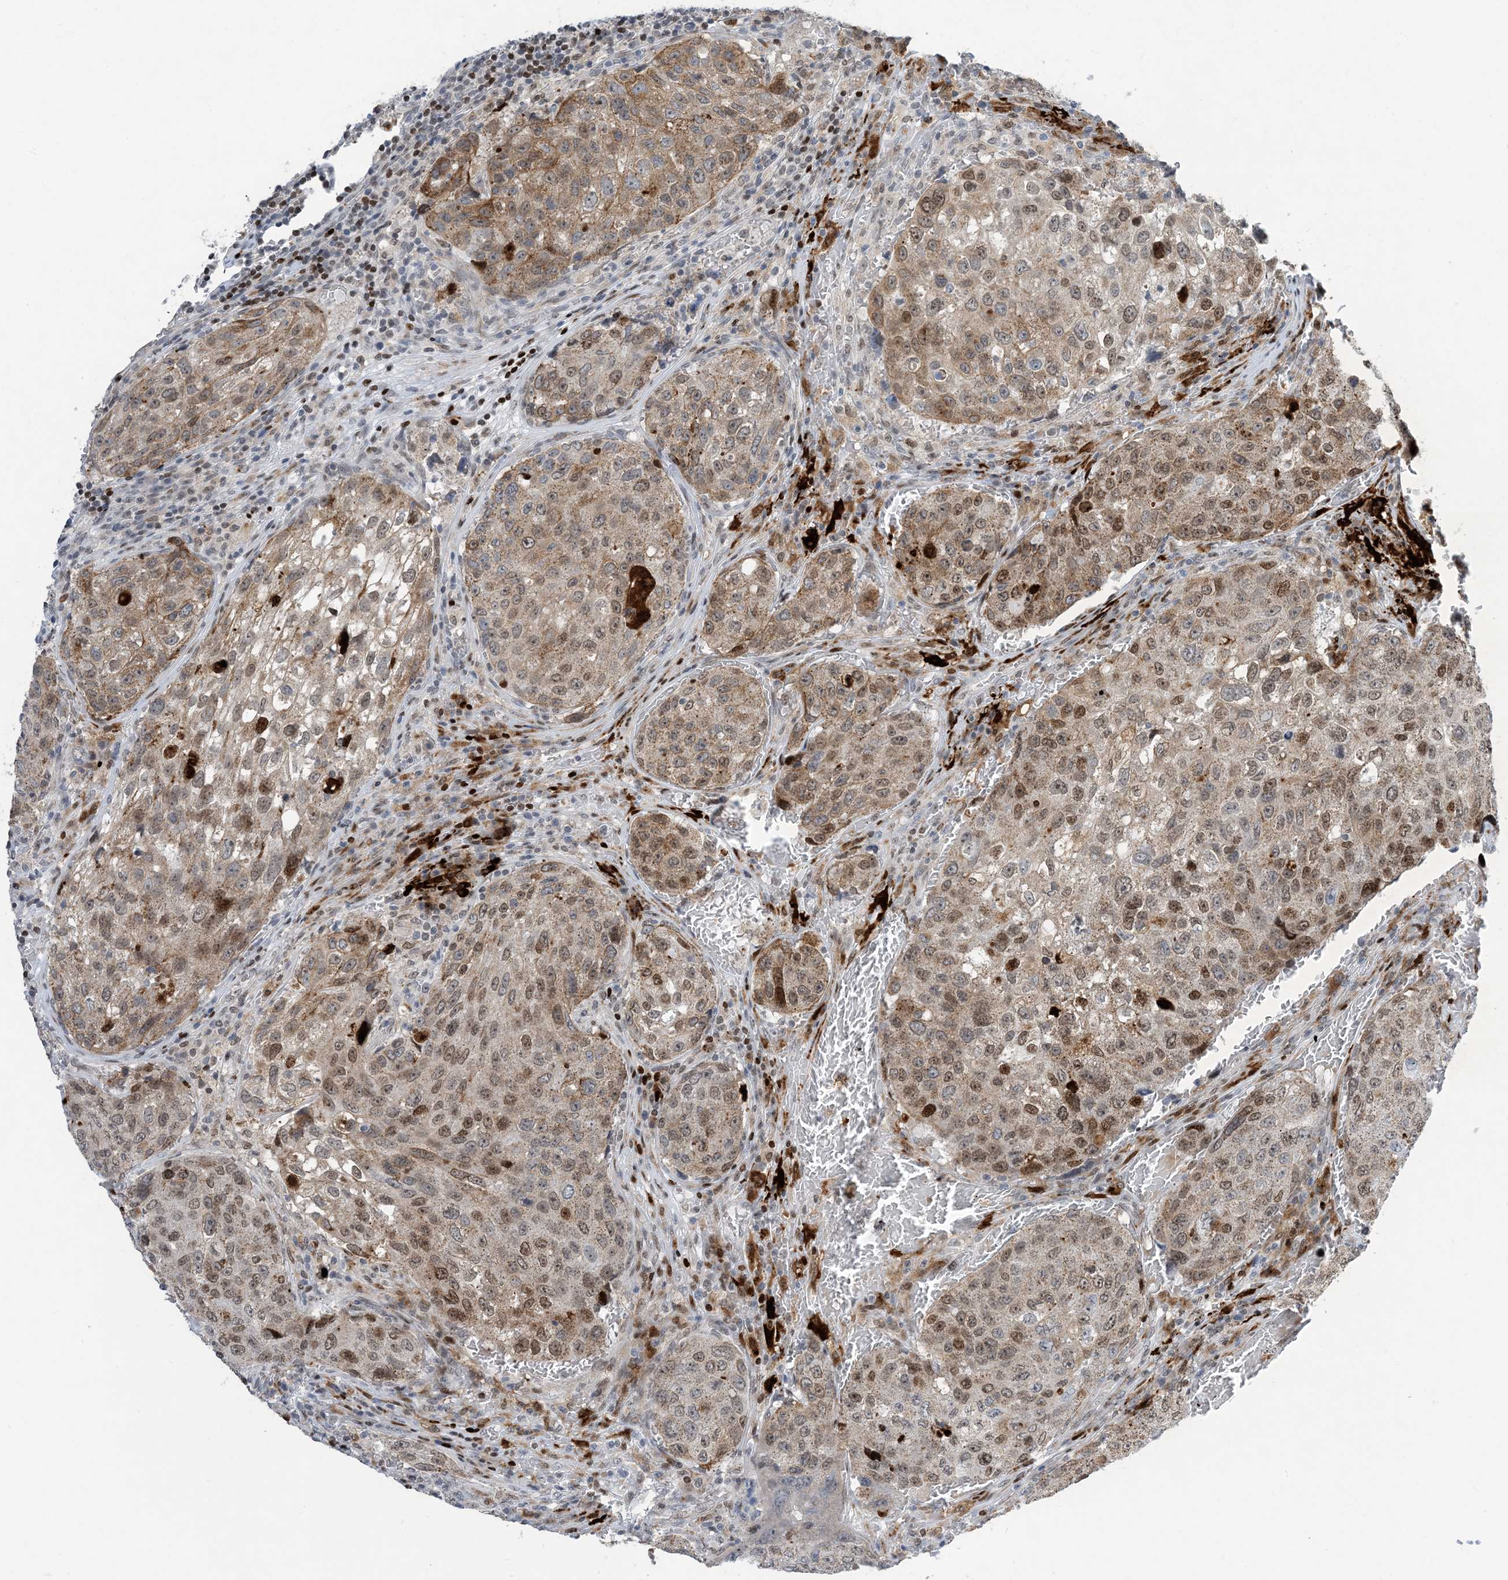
{"staining": {"intensity": "moderate", "quantity": ">75%", "location": "cytoplasmic/membranous,nuclear"}, "tissue": "urothelial cancer", "cell_type": "Tumor cells", "image_type": "cancer", "snomed": [{"axis": "morphology", "description": "Urothelial carcinoma, High grade"}, {"axis": "topography", "description": "Lymph node"}, {"axis": "topography", "description": "Urinary bladder"}], "caption": "High-grade urothelial carcinoma stained for a protein demonstrates moderate cytoplasmic/membranous and nuclear positivity in tumor cells.", "gene": "SLC25A53", "patient": {"sex": "male", "age": 51}}